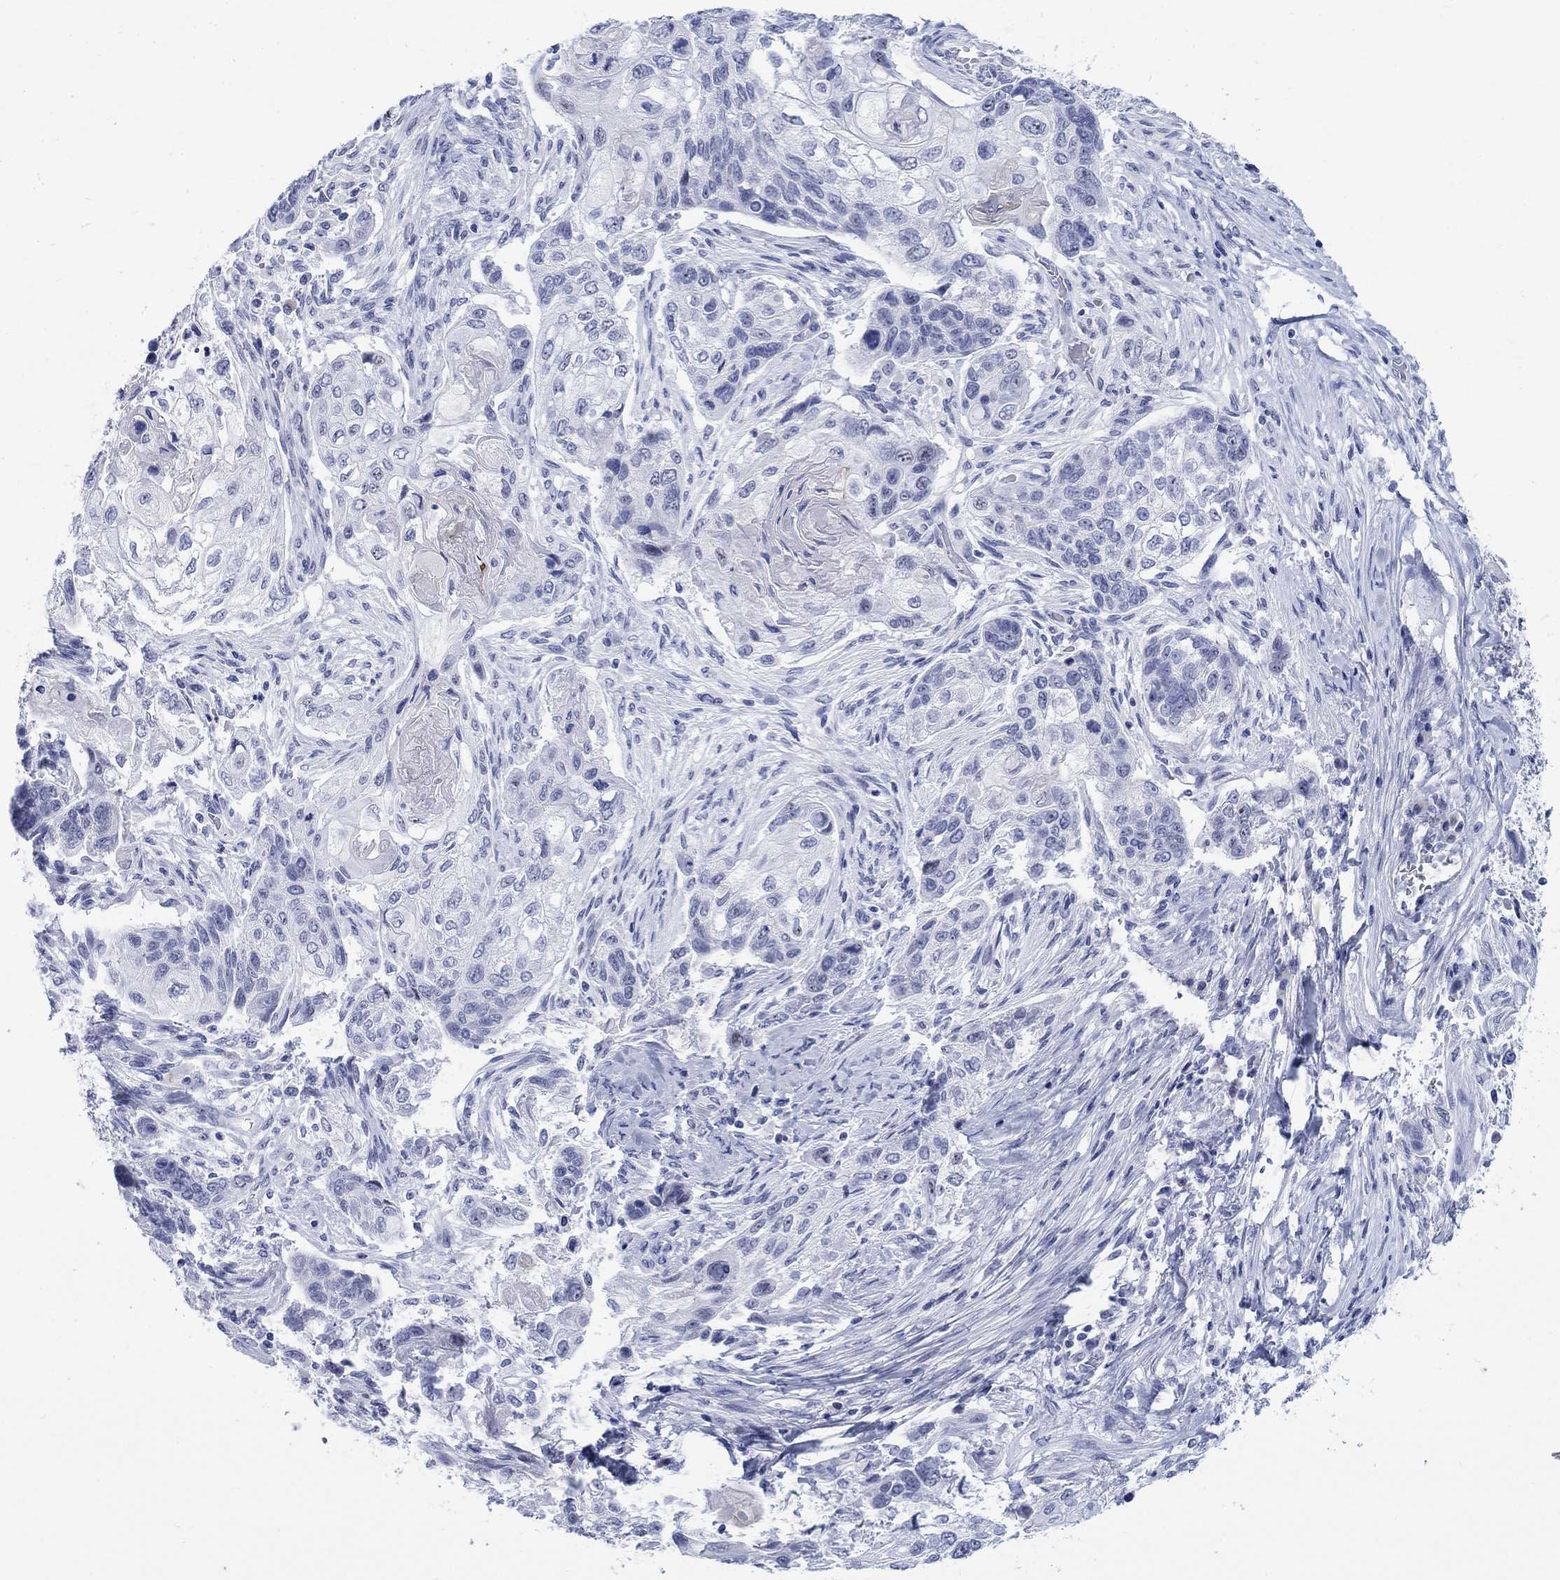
{"staining": {"intensity": "negative", "quantity": "none", "location": "none"}, "tissue": "lung cancer", "cell_type": "Tumor cells", "image_type": "cancer", "snomed": [{"axis": "morphology", "description": "Normal tissue, NOS"}, {"axis": "morphology", "description": "Squamous cell carcinoma, NOS"}, {"axis": "topography", "description": "Bronchus"}, {"axis": "topography", "description": "Lung"}], "caption": "This is a histopathology image of immunohistochemistry staining of lung squamous cell carcinoma, which shows no staining in tumor cells. (Immunohistochemistry (ihc), brightfield microscopy, high magnification).", "gene": "KRT76", "patient": {"sex": "male", "age": 69}}